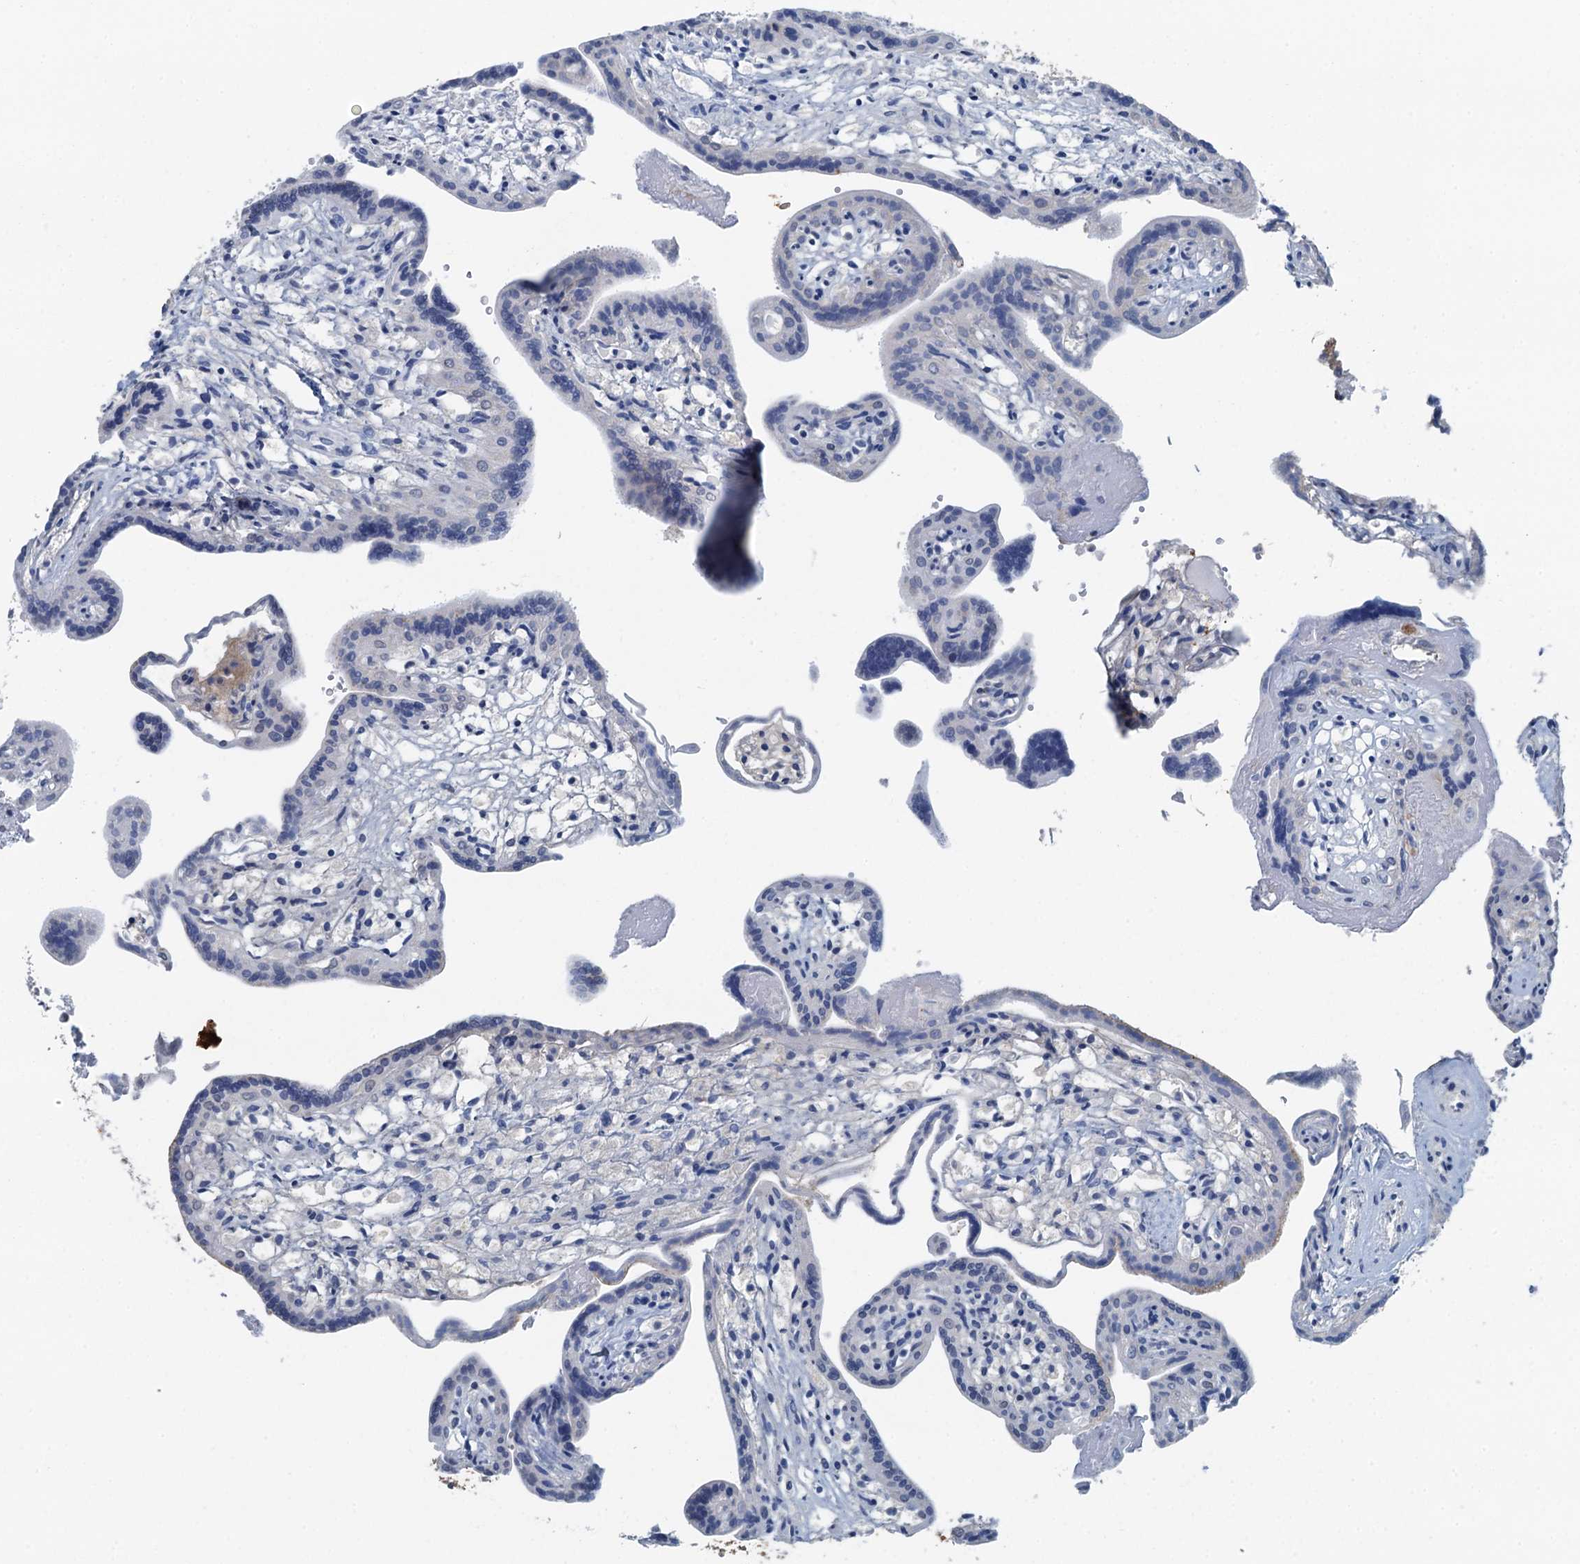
{"staining": {"intensity": "negative", "quantity": "none", "location": "none"}, "tissue": "placenta", "cell_type": "Decidual cells", "image_type": "normal", "snomed": [{"axis": "morphology", "description": "Normal tissue, NOS"}, {"axis": "topography", "description": "Placenta"}], "caption": "This is a photomicrograph of immunohistochemistry staining of normal placenta, which shows no staining in decidual cells.", "gene": "LSM14B", "patient": {"sex": "female", "age": 37}}